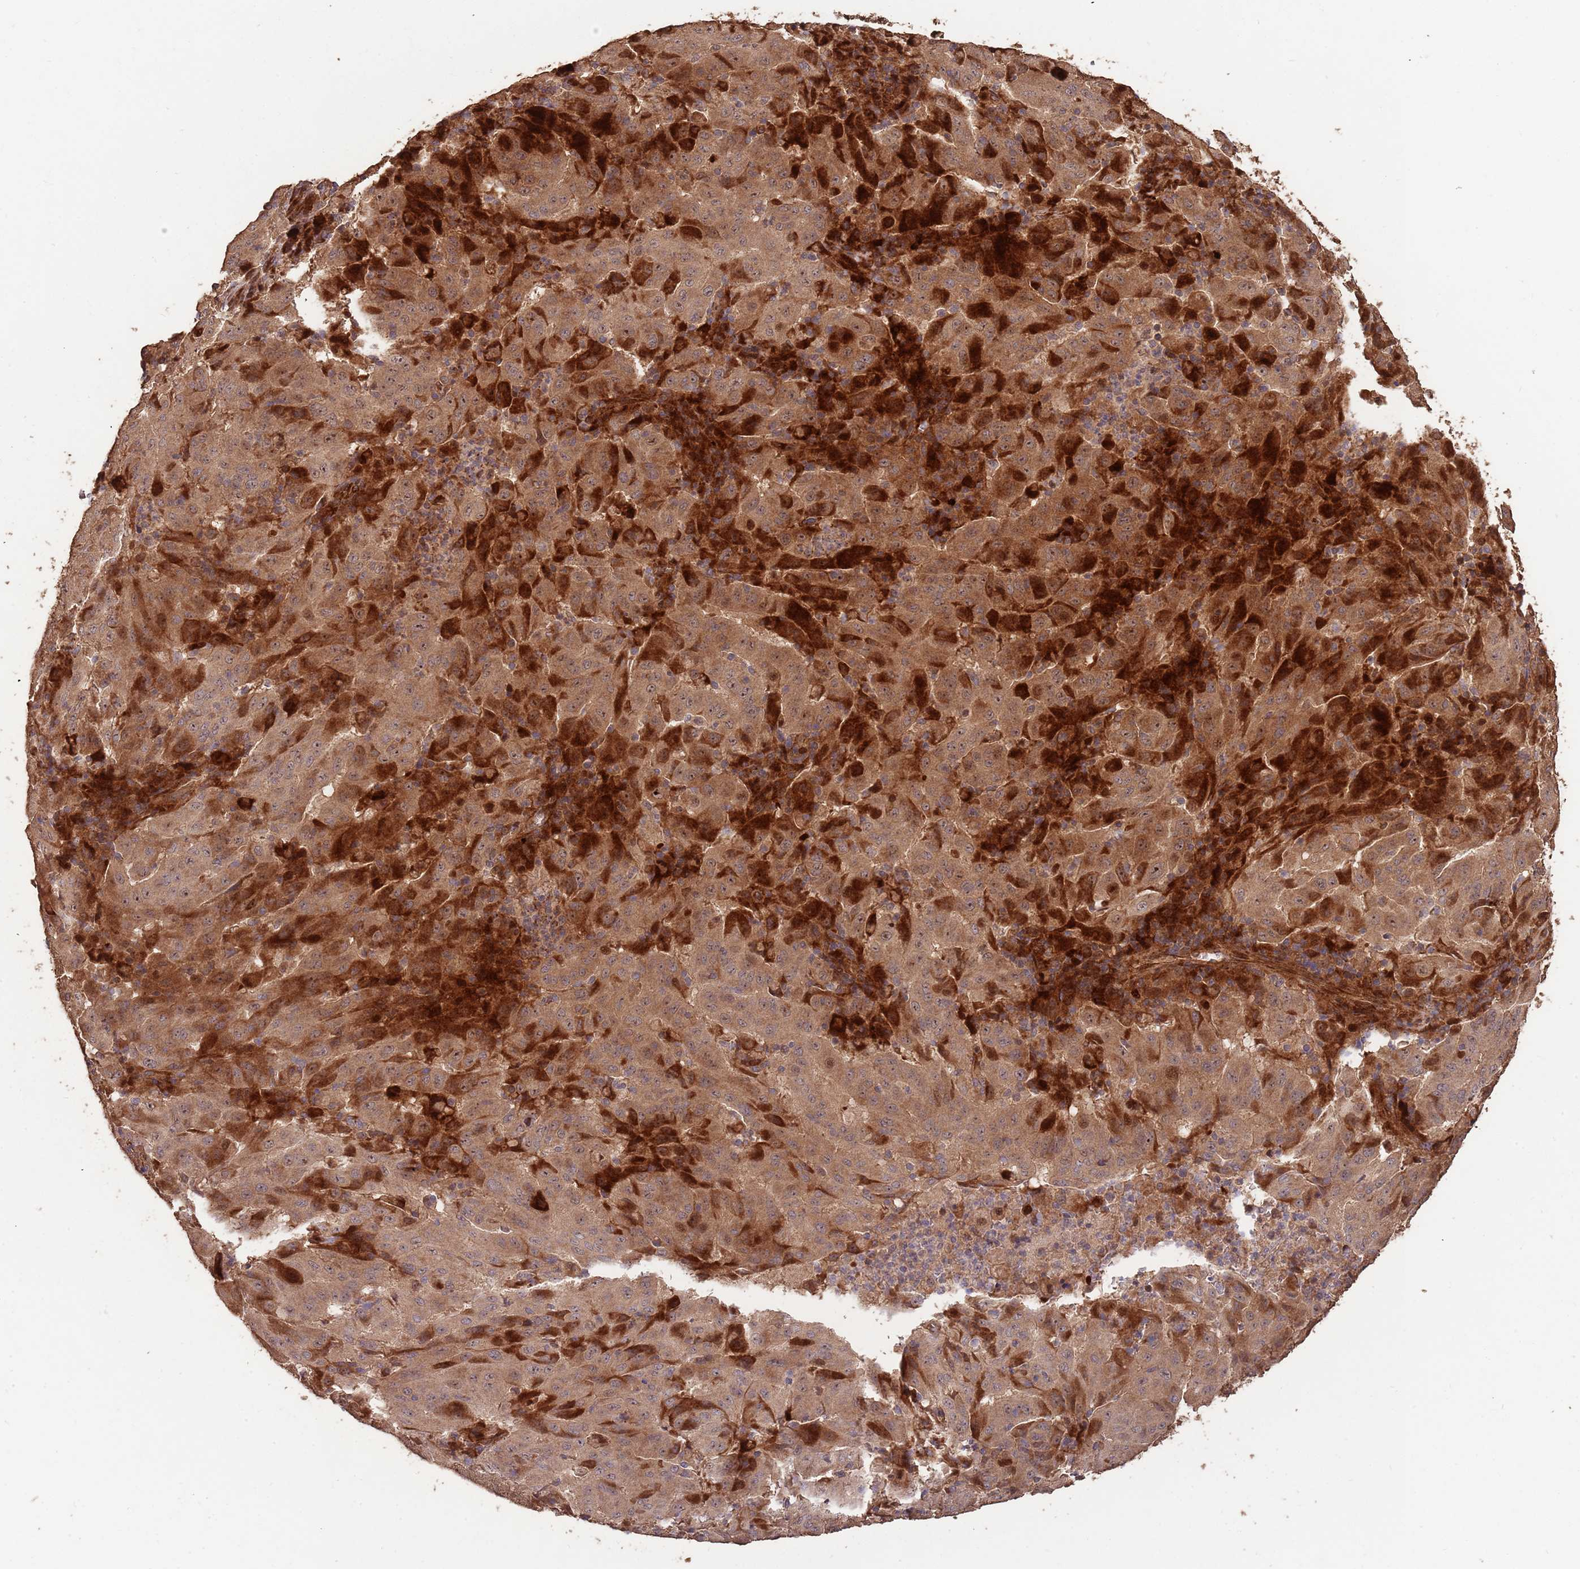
{"staining": {"intensity": "strong", "quantity": "25%-75%", "location": "cytoplasmic/membranous,nuclear"}, "tissue": "pancreatic cancer", "cell_type": "Tumor cells", "image_type": "cancer", "snomed": [{"axis": "morphology", "description": "Adenocarcinoma, NOS"}, {"axis": "topography", "description": "Pancreas"}], "caption": "High-power microscopy captured an IHC histopathology image of pancreatic adenocarcinoma, revealing strong cytoplasmic/membranous and nuclear positivity in about 25%-75% of tumor cells. Nuclei are stained in blue.", "gene": "ZNF428", "patient": {"sex": "male", "age": 63}}